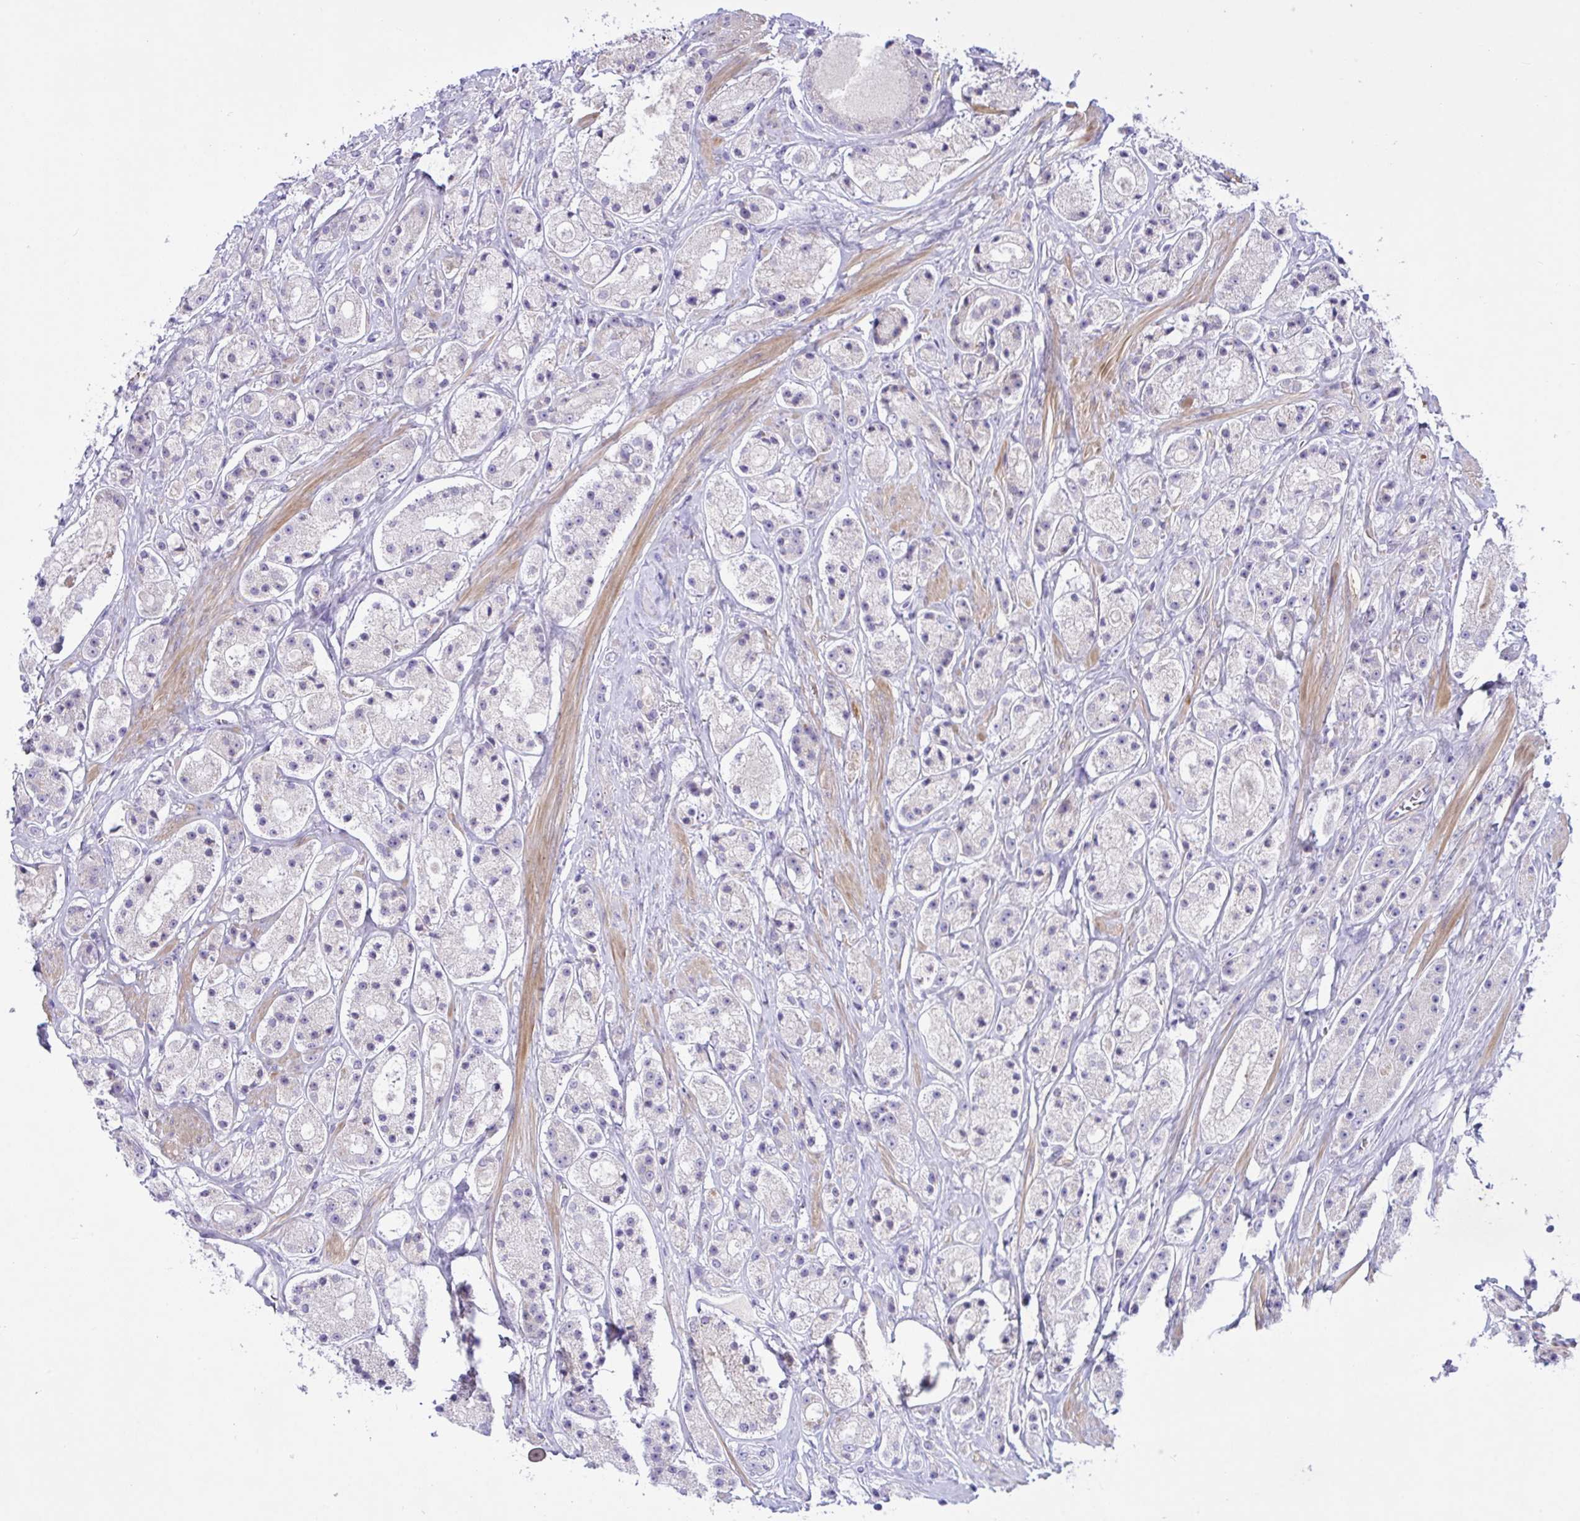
{"staining": {"intensity": "negative", "quantity": "none", "location": "none"}, "tissue": "prostate cancer", "cell_type": "Tumor cells", "image_type": "cancer", "snomed": [{"axis": "morphology", "description": "Adenocarcinoma, High grade"}, {"axis": "topography", "description": "Prostate"}], "caption": "Tumor cells show no significant expression in prostate adenocarcinoma (high-grade).", "gene": "FAM86B1", "patient": {"sex": "male", "age": 67}}